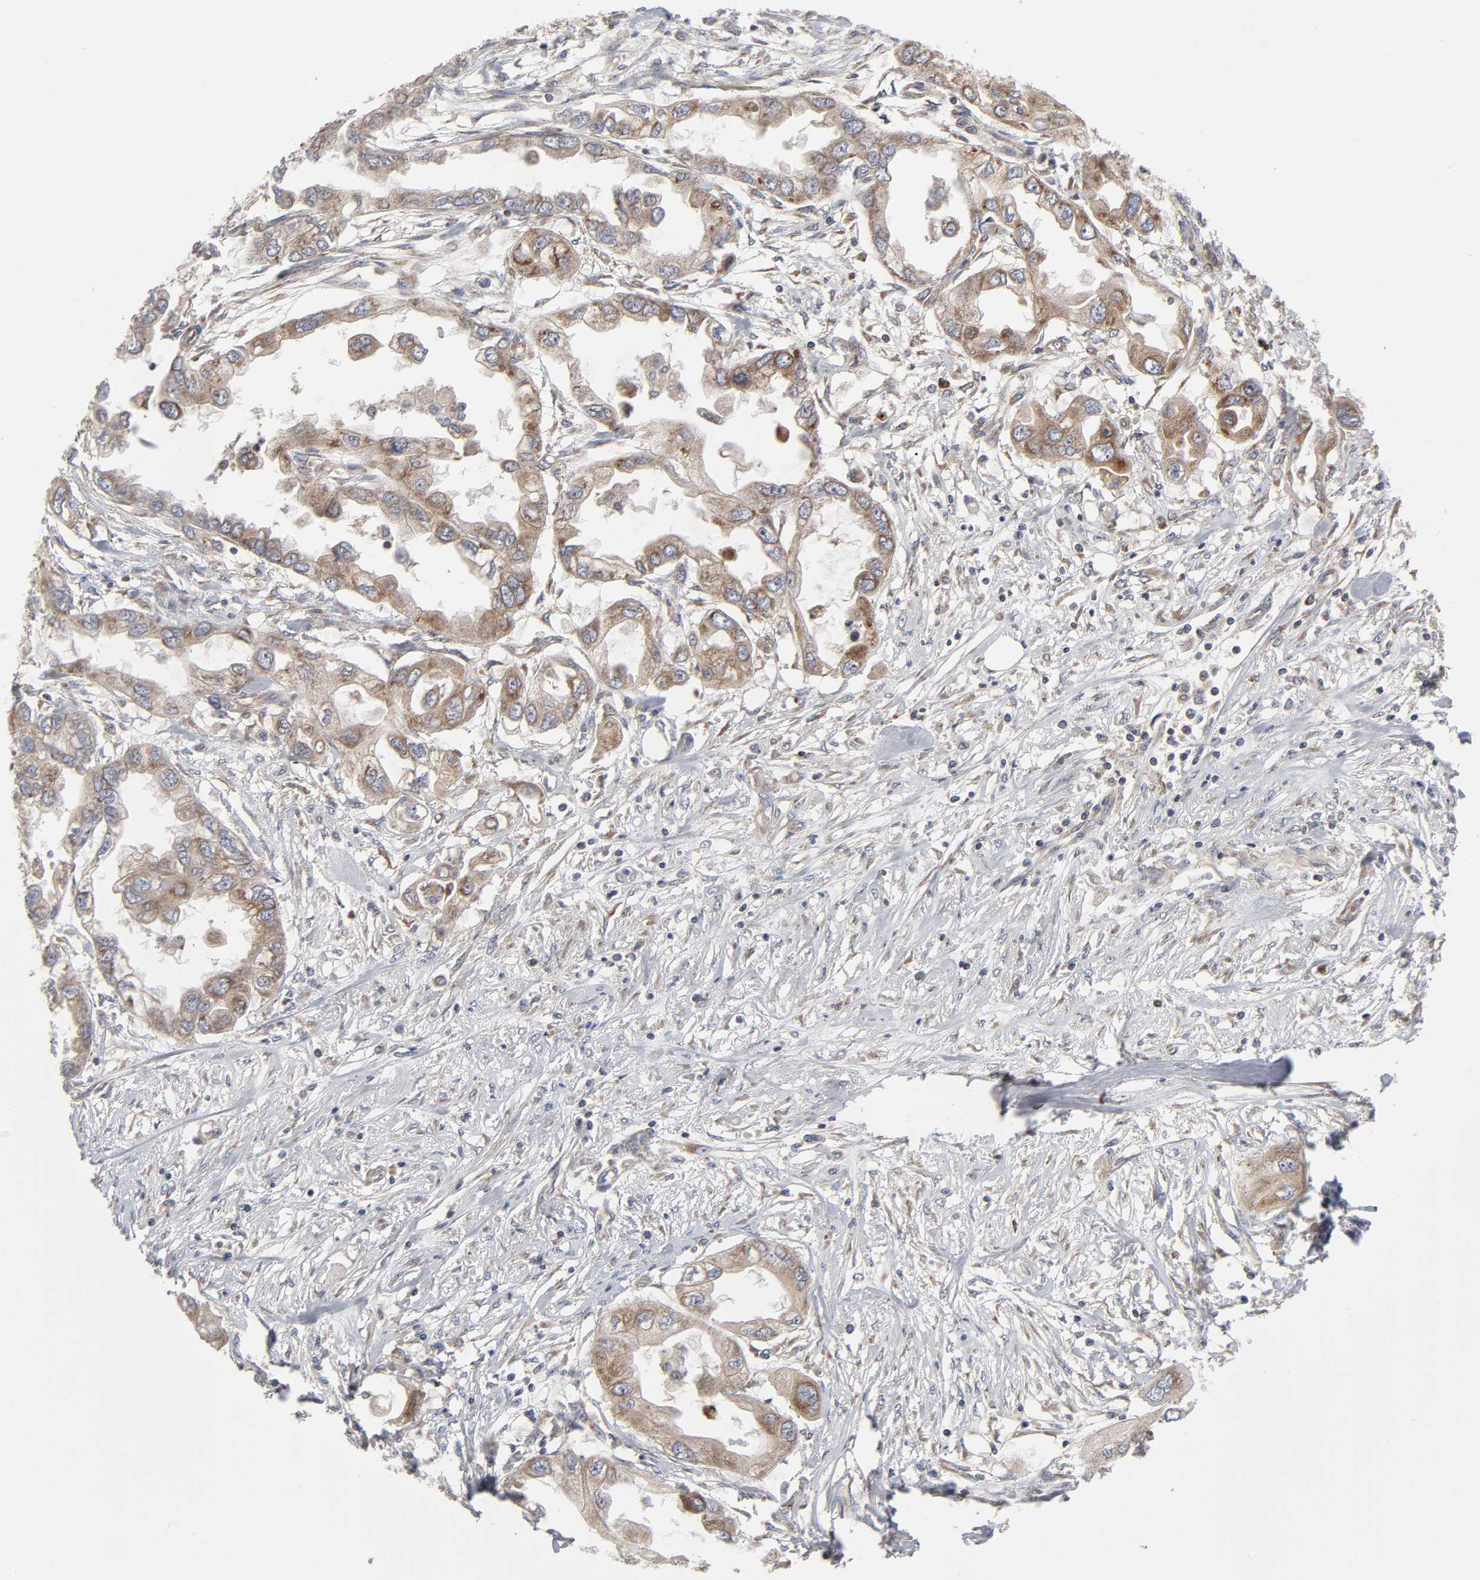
{"staining": {"intensity": "moderate", "quantity": "25%-75%", "location": "cytoplasmic/membranous"}, "tissue": "endometrial cancer", "cell_type": "Tumor cells", "image_type": "cancer", "snomed": [{"axis": "morphology", "description": "Adenocarcinoma, NOS"}, {"axis": "topography", "description": "Endometrium"}], "caption": "A brown stain labels moderate cytoplasmic/membranous expression of a protein in human adenocarcinoma (endometrial) tumor cells. Immunohistochemistry stains the protein in brown and the nuclei are stained blue.", "gene": "IL4R", "patient": {"sex": "female", "age": 67}}